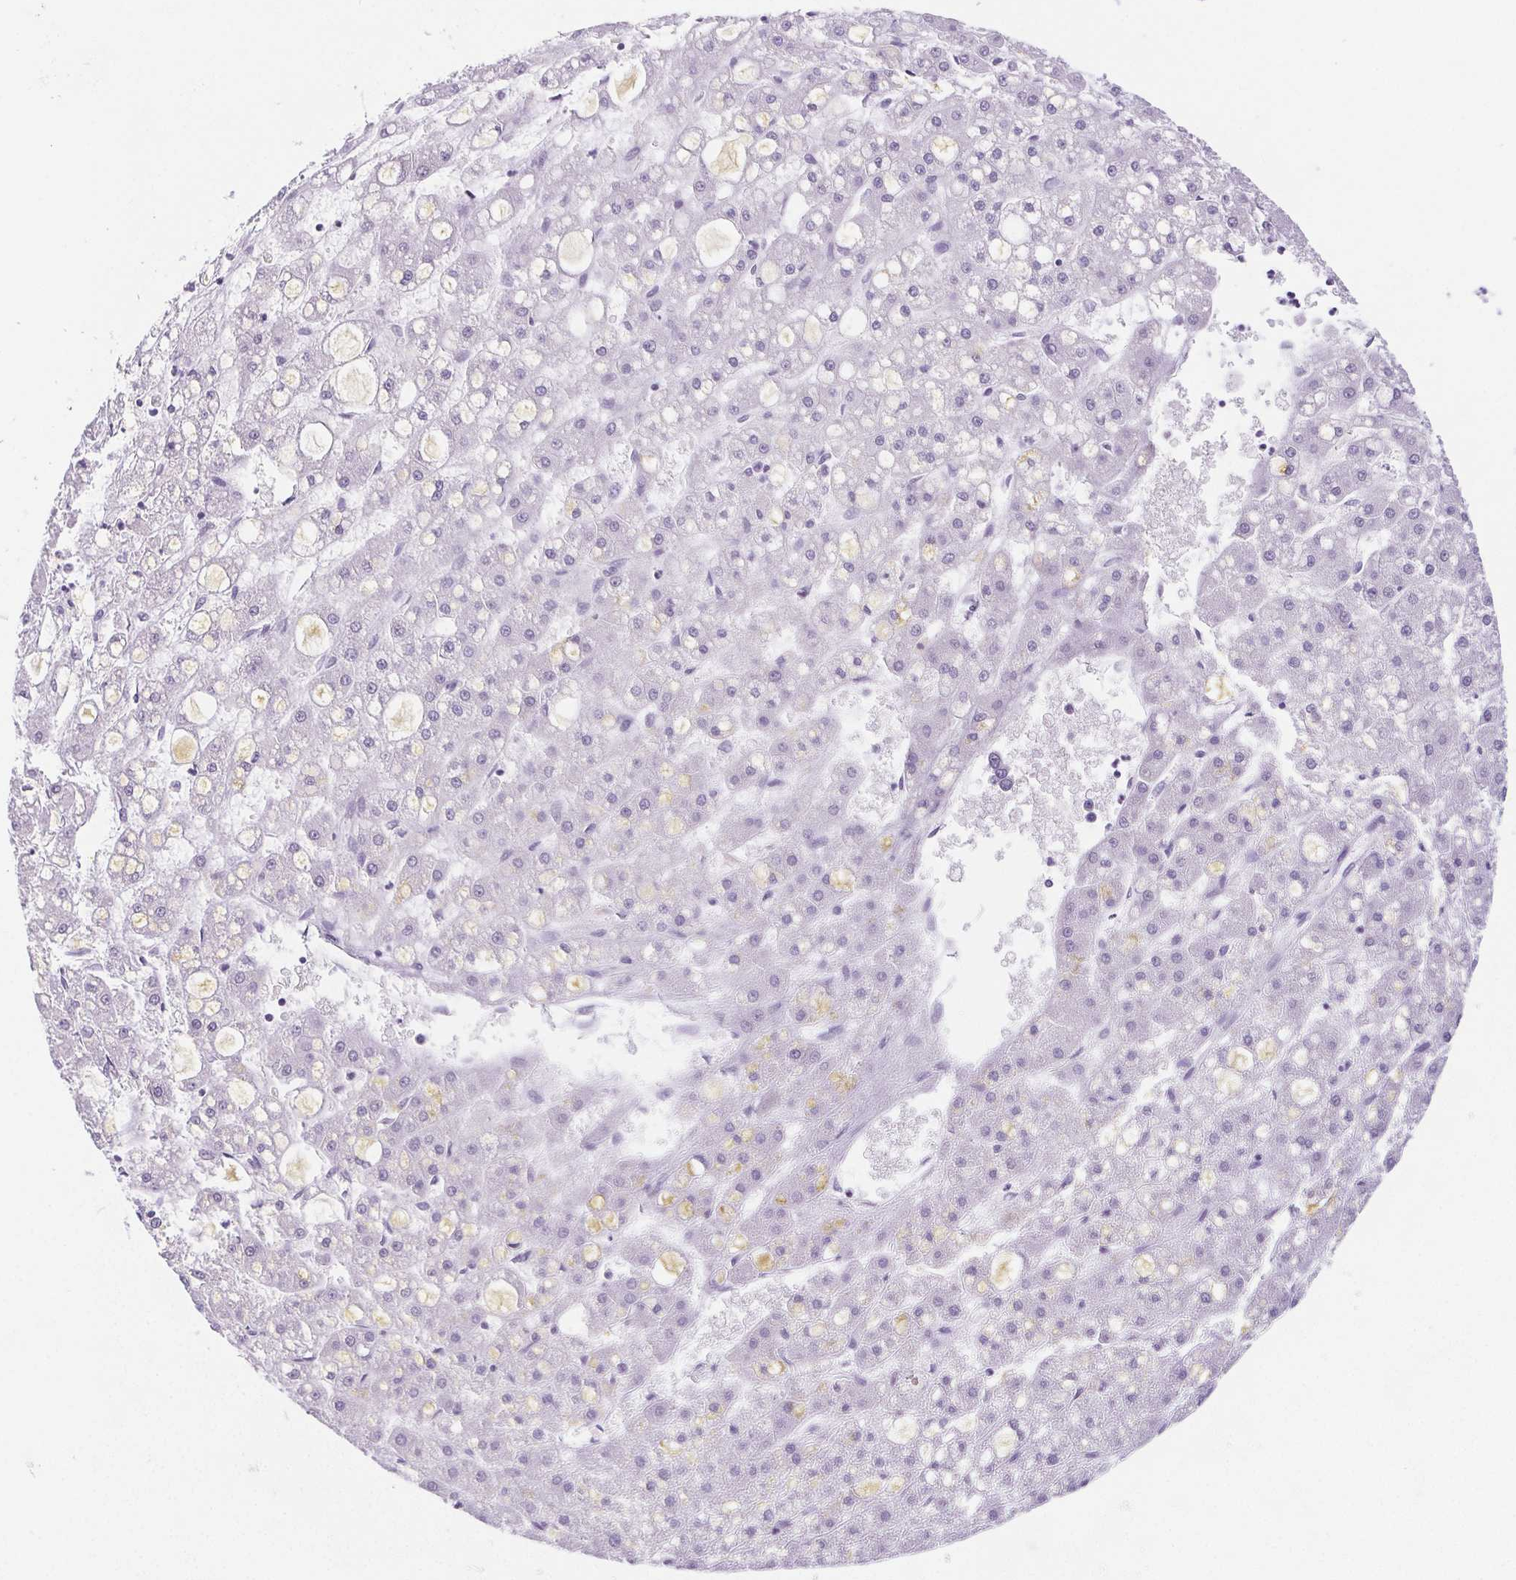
{"staining": {"intensity": "negative", "quantity": "none", "location": "none"}, "tissue": "liver cancer", "cell_type": "Tumor cells", "image_type": "cancer", "snomed": [{"axis": "morphology", "description": "Carcinoma, Hepatocellular, NOS"}, {"axis": "topography", "description": "Liver"}], "caption": "Photomicrograph shows no protein staining in tumor cells of liver cancer tissue.", "gene": "ST8SIA3", "patient": {"sex": "male", "age": 67}}